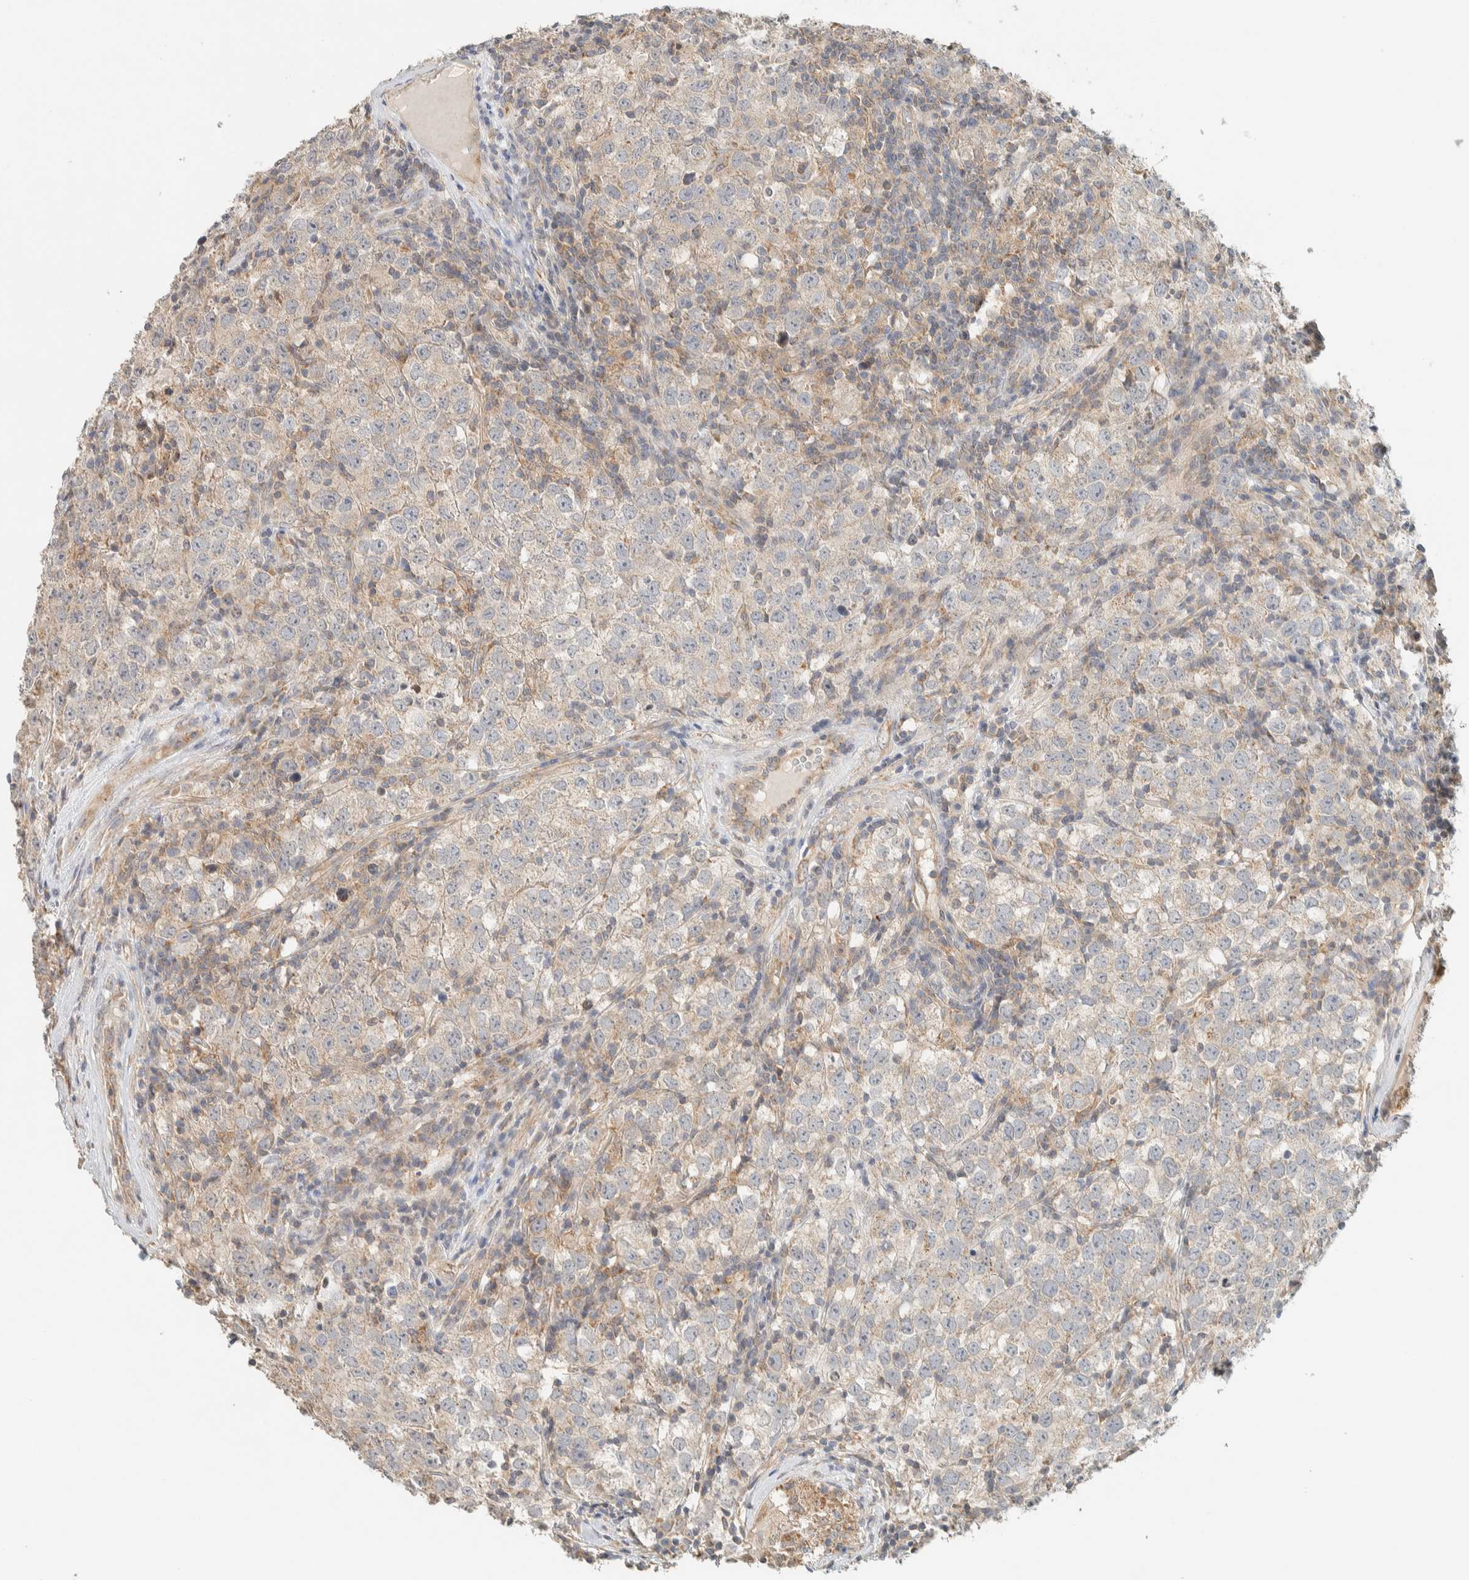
{"staining": {"intensity": "weak", "quantity": "<25%", "location": "cytoplasmic/membranous"}, "tissue": "testis cancer", "cell_type": "Tumor cells", "image_type": "cancer", "snomed": [{"axis": "morphology", "description": "Seminoma, NOS"}, {"axis": "morphology", "description": "Carcinoma, Embryonal, NOS"}, {"axis": "topography", "description": "Testis"}], "caption": "IHC of human testis cancer (seminoma) demonstrates no expression in tumor cells.", "gene": "PDE7B", "patient": {"sex": "male", "age": 28}}